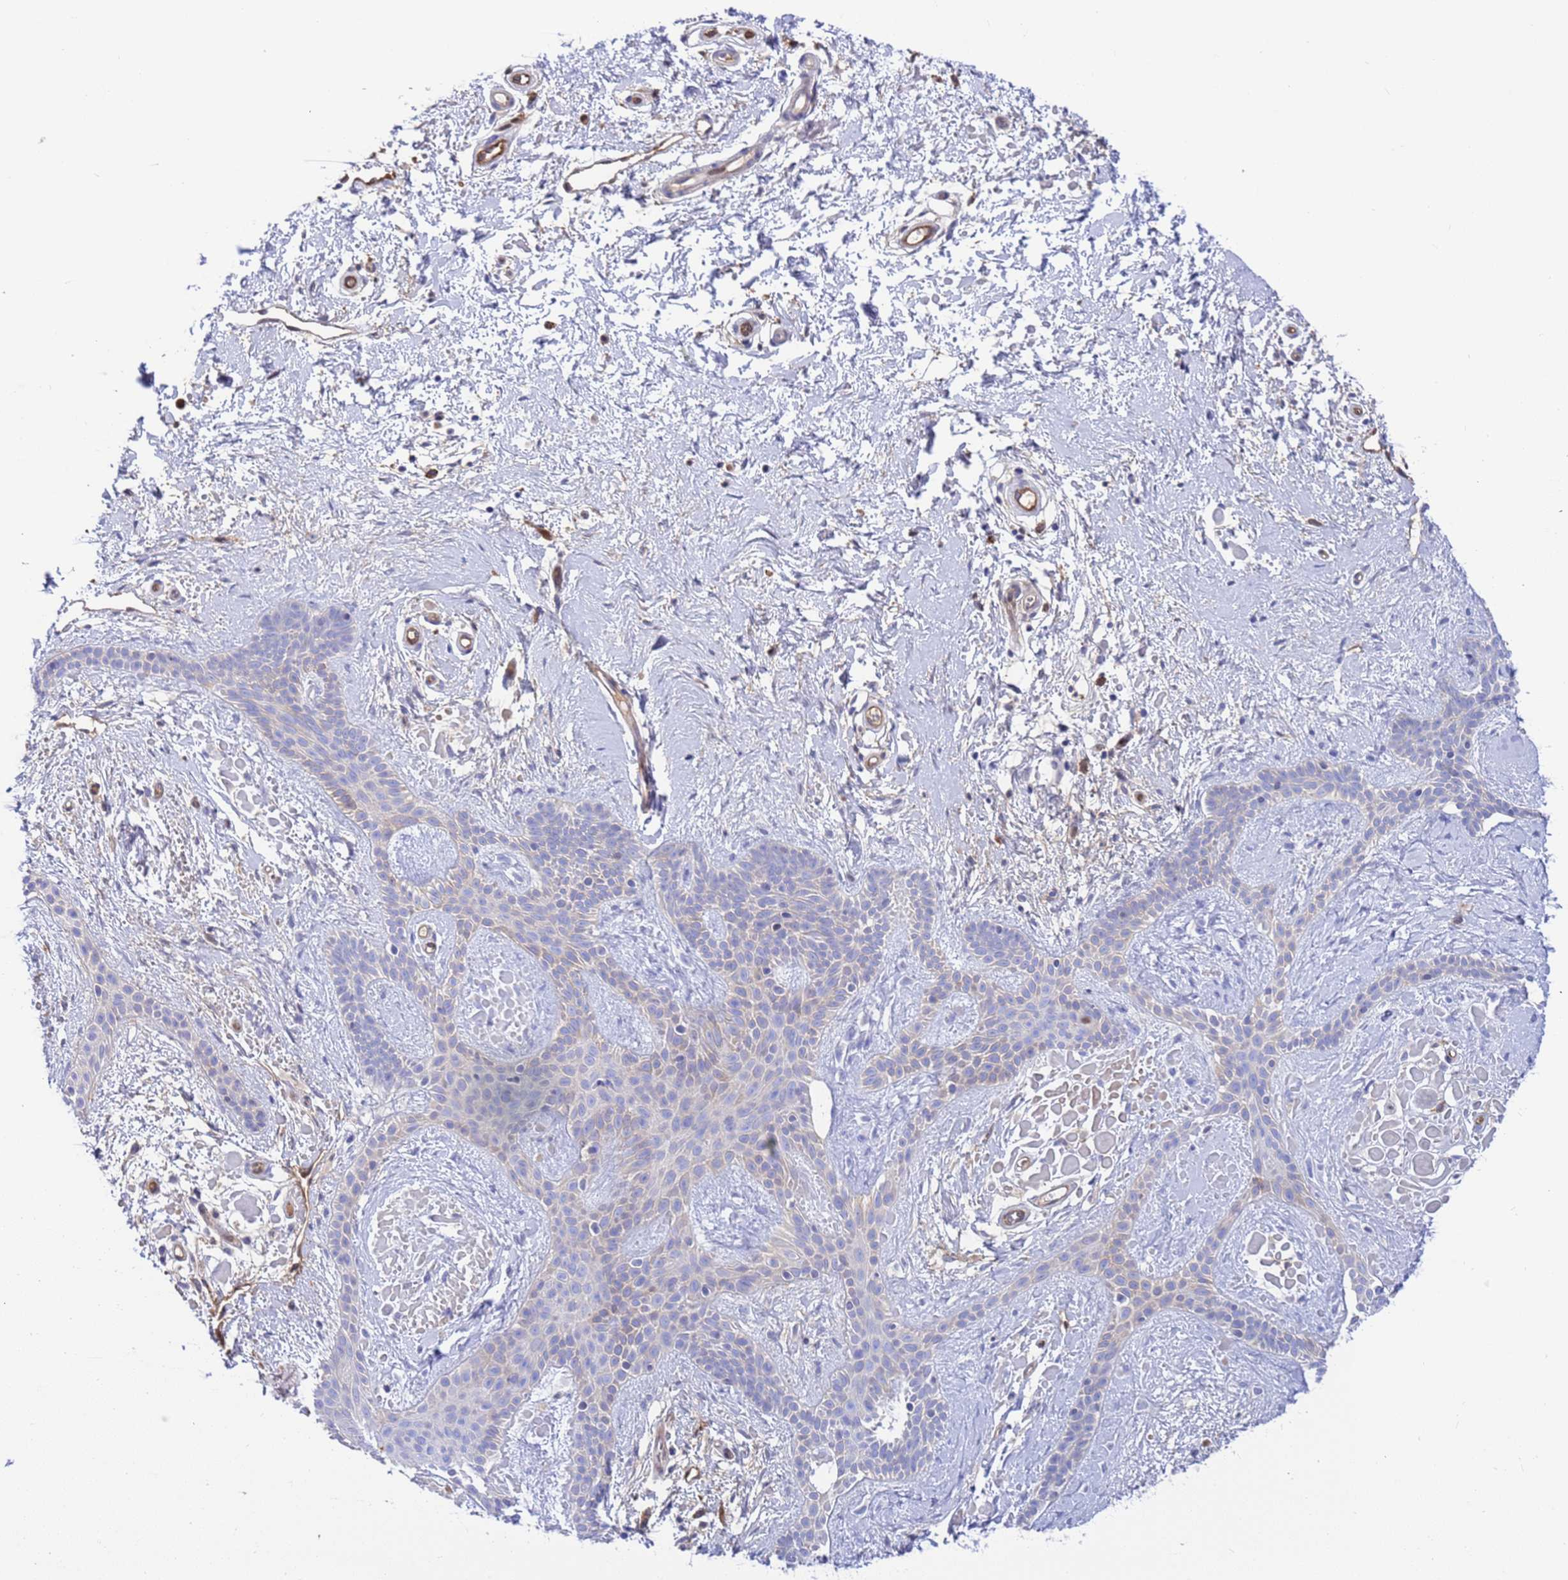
{"staining": {"intensity": "negative", "quantity": "none", "location": "none"}, "tissue": "skin cancer", "cell_type": "Tumor cells", "image_type": "cancer", "snomed": [{"axis": "morphology", "description": "Basal cell carcinoma"}, {"axis": "topography", "description": "Skin"}], "caption": "Human skin basal cell carcinoma stained for a protein using immunohistochemistry (IHC) displays no positivity in tumor cells.", "gene": "FOXRED1", "patient": {"sex": "male", "age": 78}}